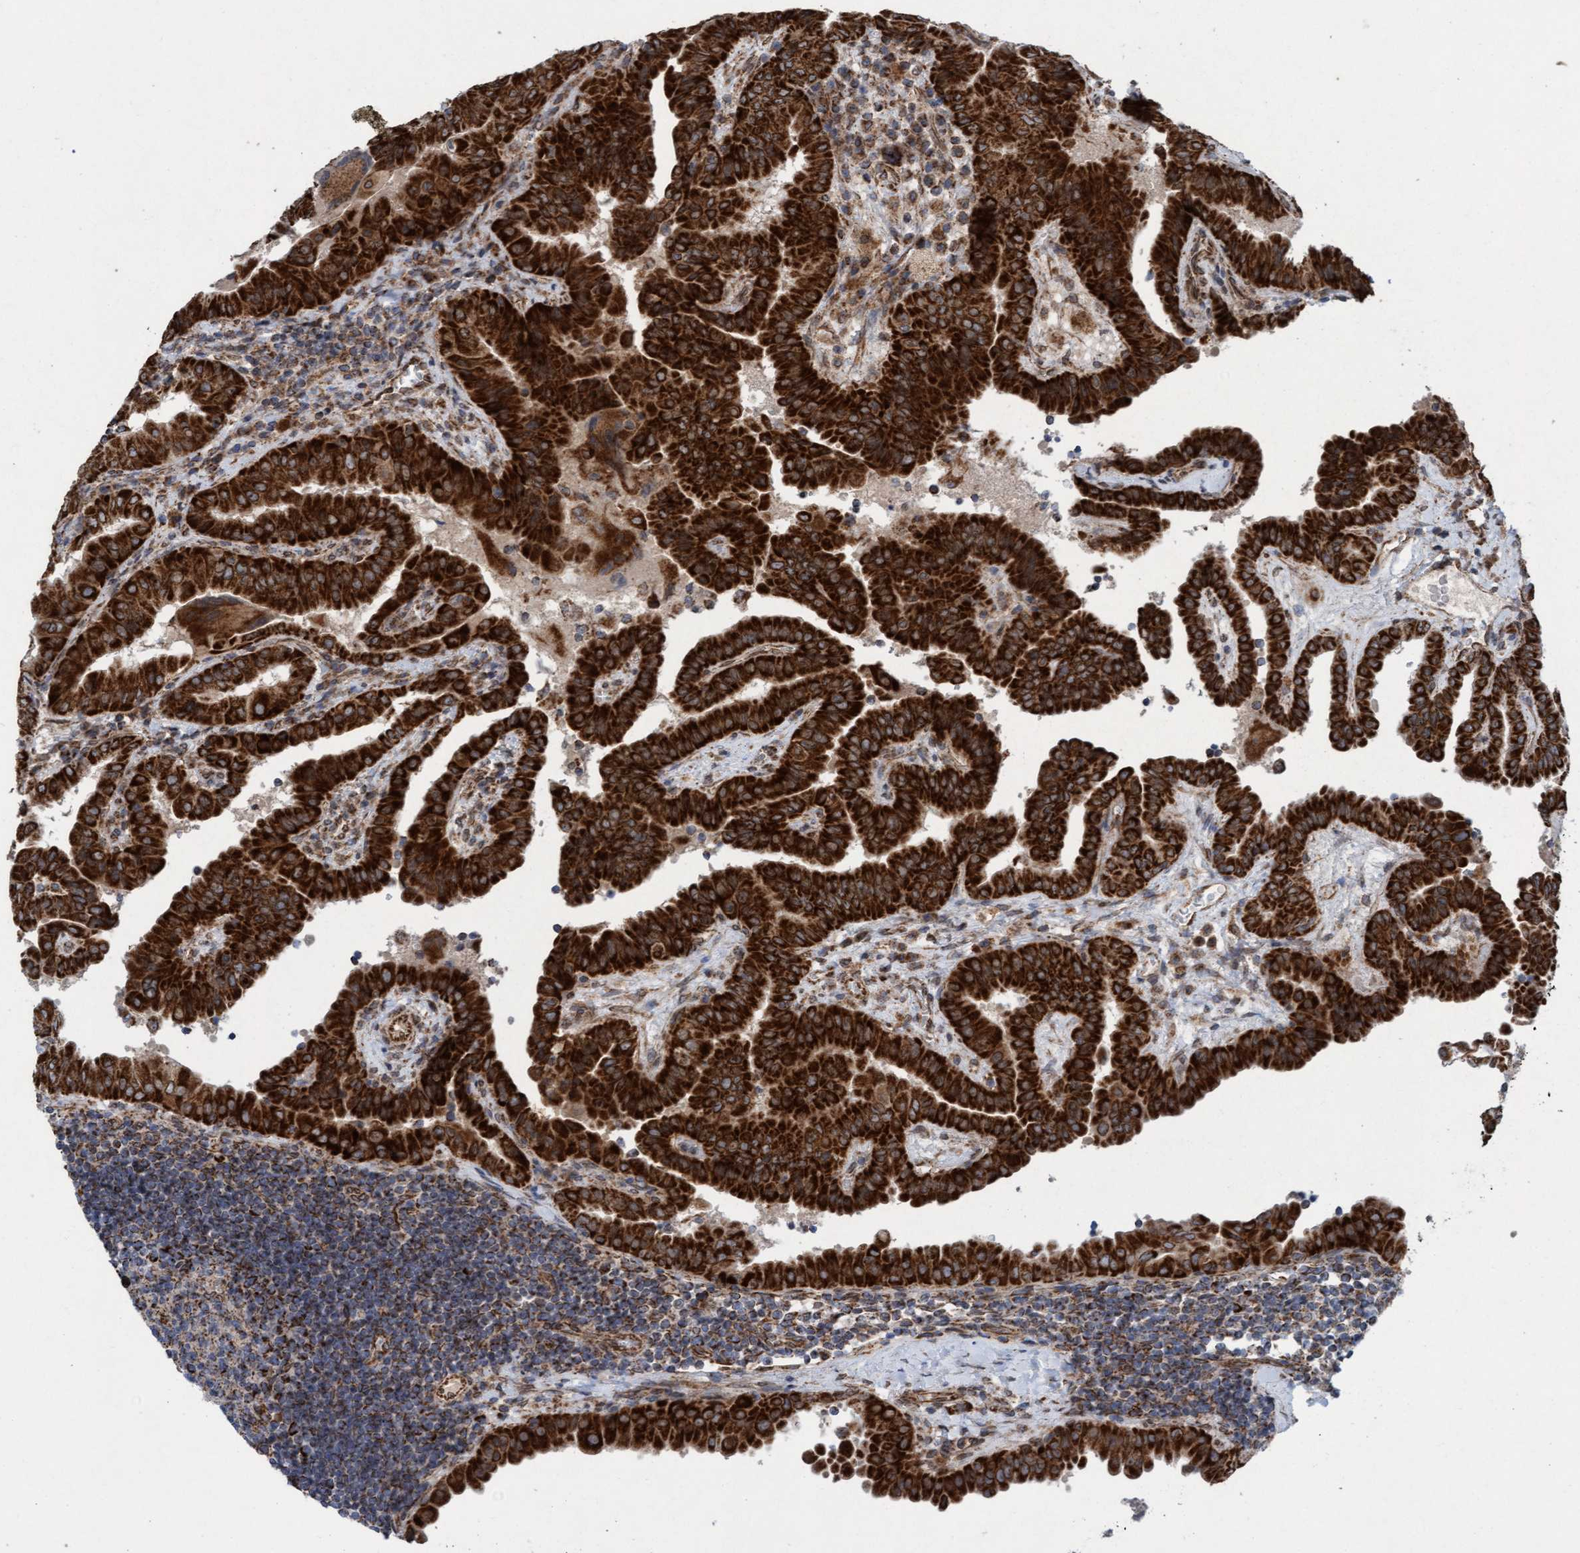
{"staining": {"intensity": "strong", "quantity": ">75%", "location": "cytoplasmic/membranous"}, "tissue": "thyroid cancer", "cell_type": "Tumor cells", "image_type": "cancer", "snomed": [{"axis": "morphology", "description": "Papillary adenocarcinoma, NOS"}, {"axis": "topography", "description": "Thyroid gland"}], "caption": "A brown stain highlights strong cytoplasmic/membranous staining of a protein in human thyroid cancer (papillary adenocarcinoma) tumor cells.", "gene": "MRPS23", "patient": {"sex": "male", "age": 33}}